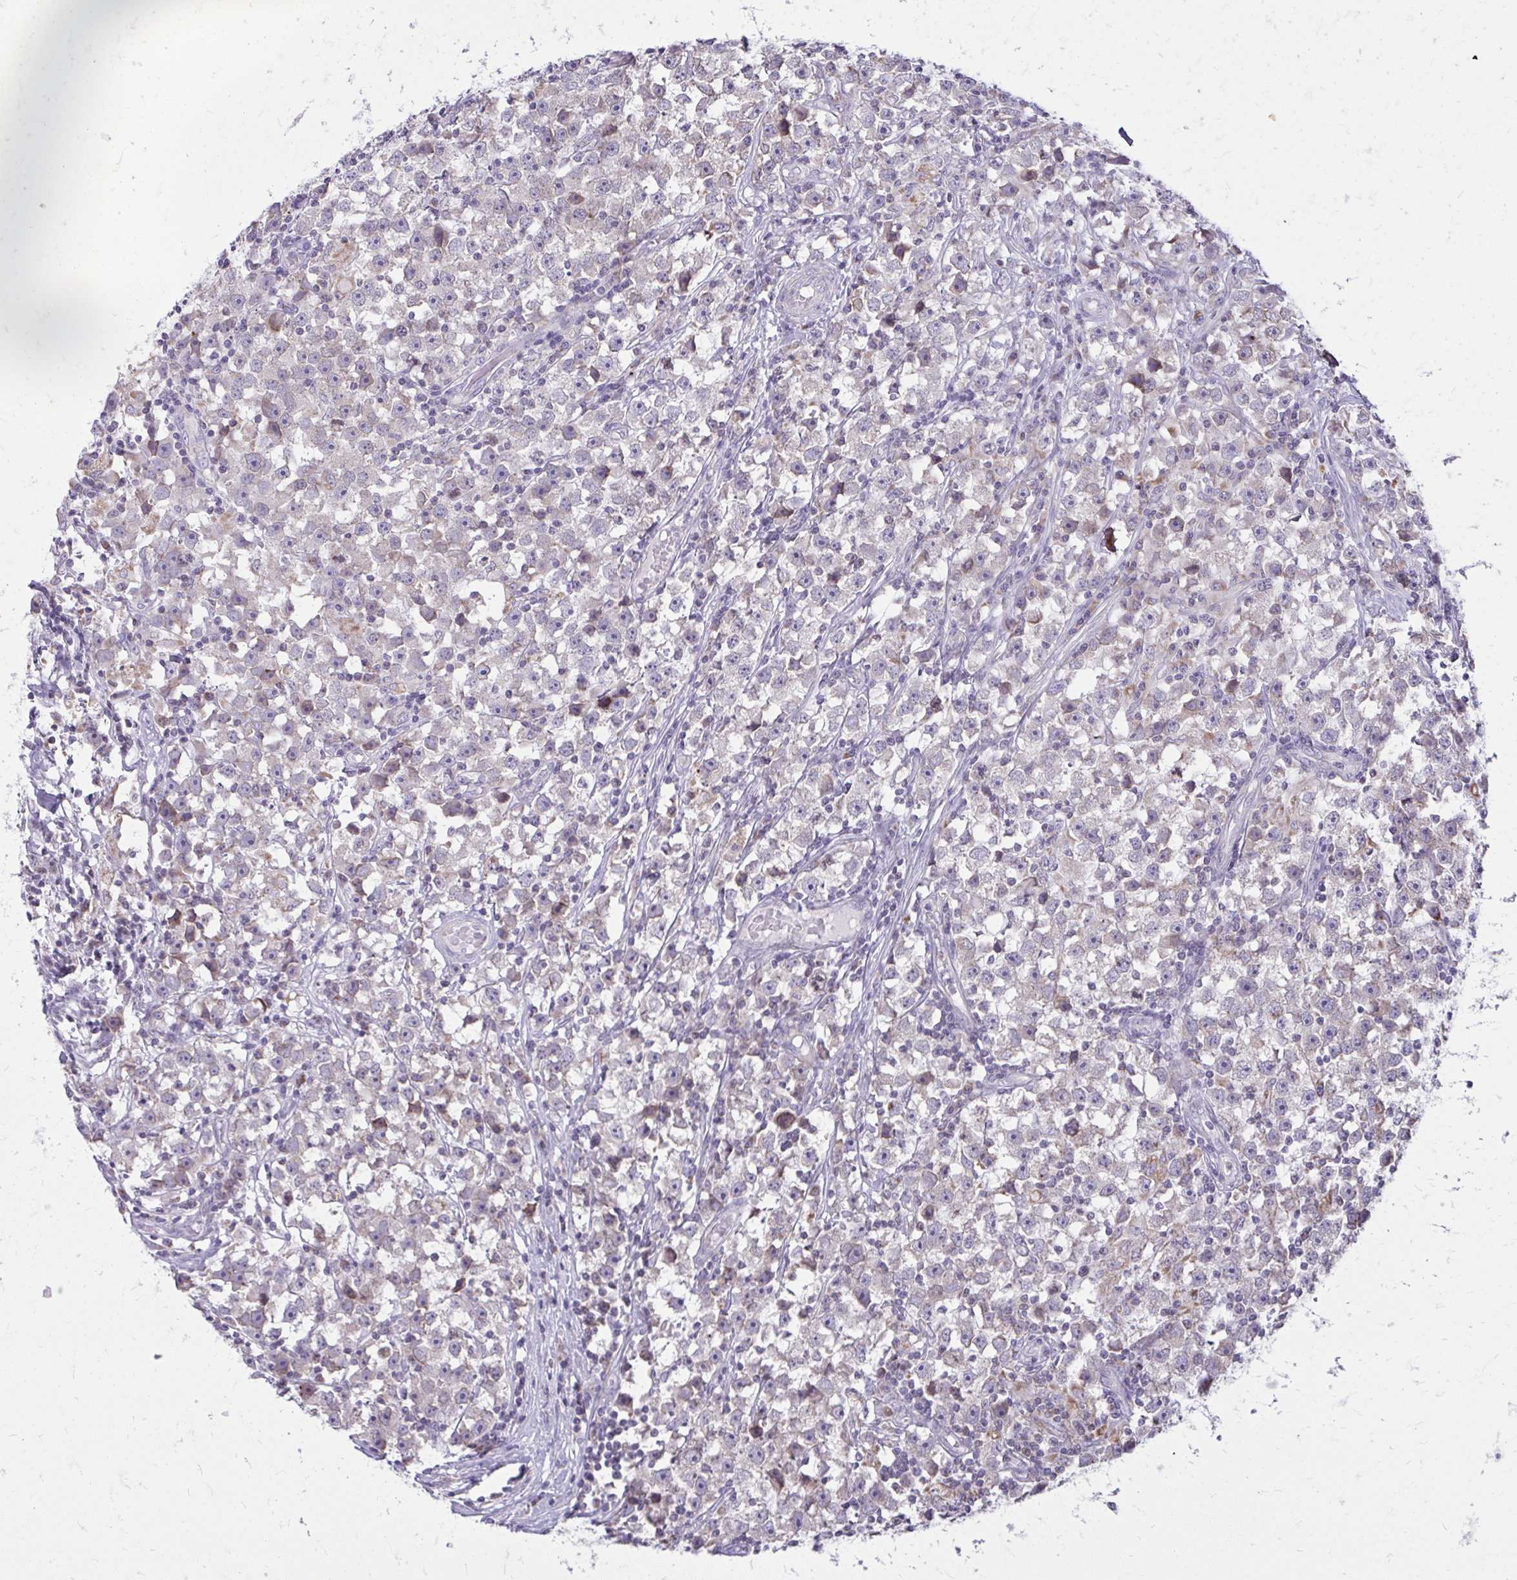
{"staining": {"intensity": "negative", "quantity": "none", "location": "none"}, "tissue": "testis cancer", "cell_type": "Tumor cells", "image_type": "cancer", "snomed": [{"axis": "morphology", "description": "Seminoma, NOS"}, {"axis": "topography", "description": "Testis"}], "caption": "IHC of human testis cancer (seminoma) reveals no staining in tumor cells.", "gene": "RPS6KA2", "patient": {"sex": "male", "age": 33}}